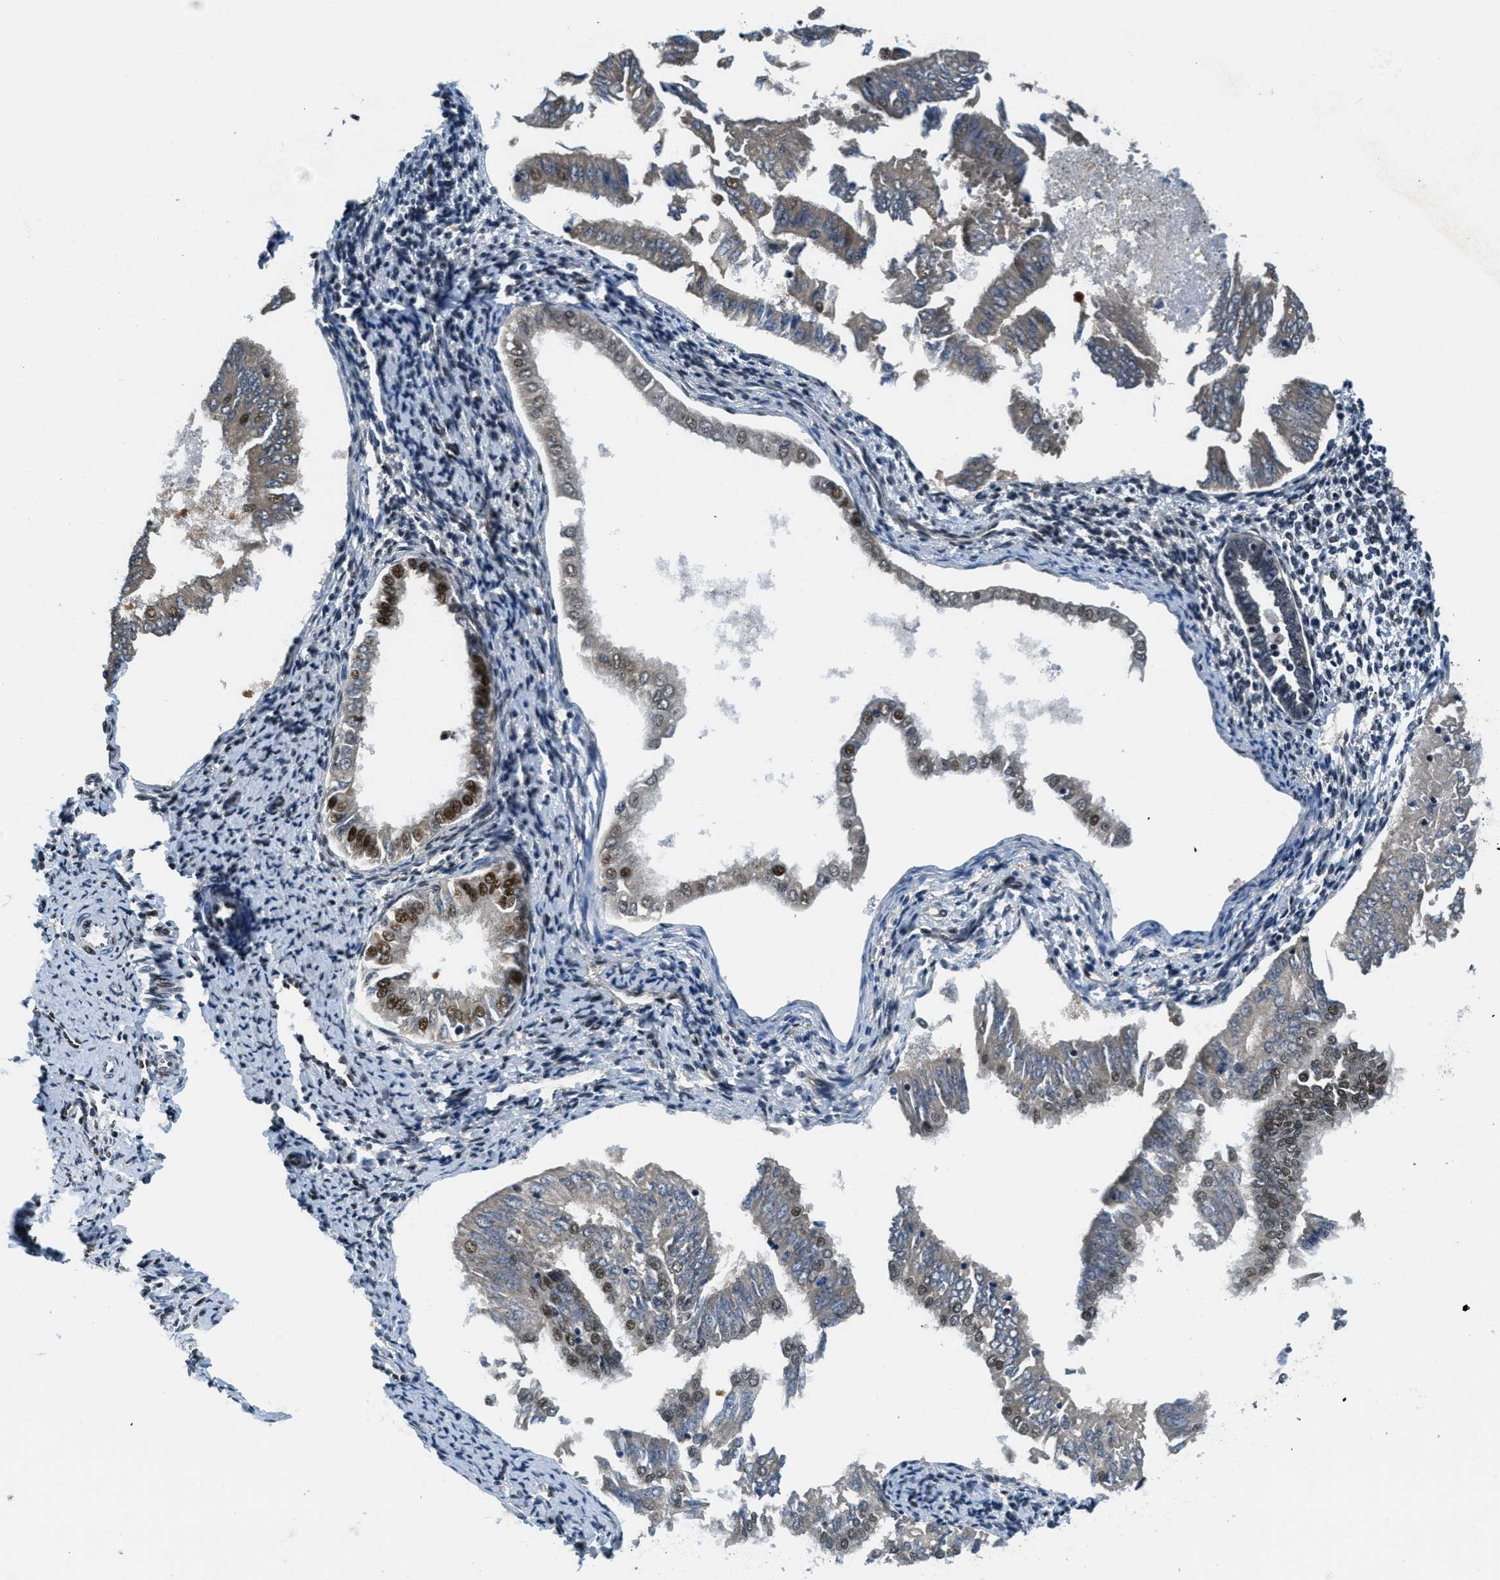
{"staining": {"intensity": "strong", "quantity": "<25%", "location": "nuclear"}, "tissue": "endometrial cancer", "cell_type": "Tumor cells", "image_type": "cancer", "snomed": [{"axis": "morphology", "description": "Adenocarcinoma, NOS"}, {"axis": "topography", "description": "Endometrium"}], "caption": "Human endometrial cancer stained with a protein marker demonstrates strong staining in tumor cells.", "gene": "SSB", "patient": {"sex": "female", "age": 53}}